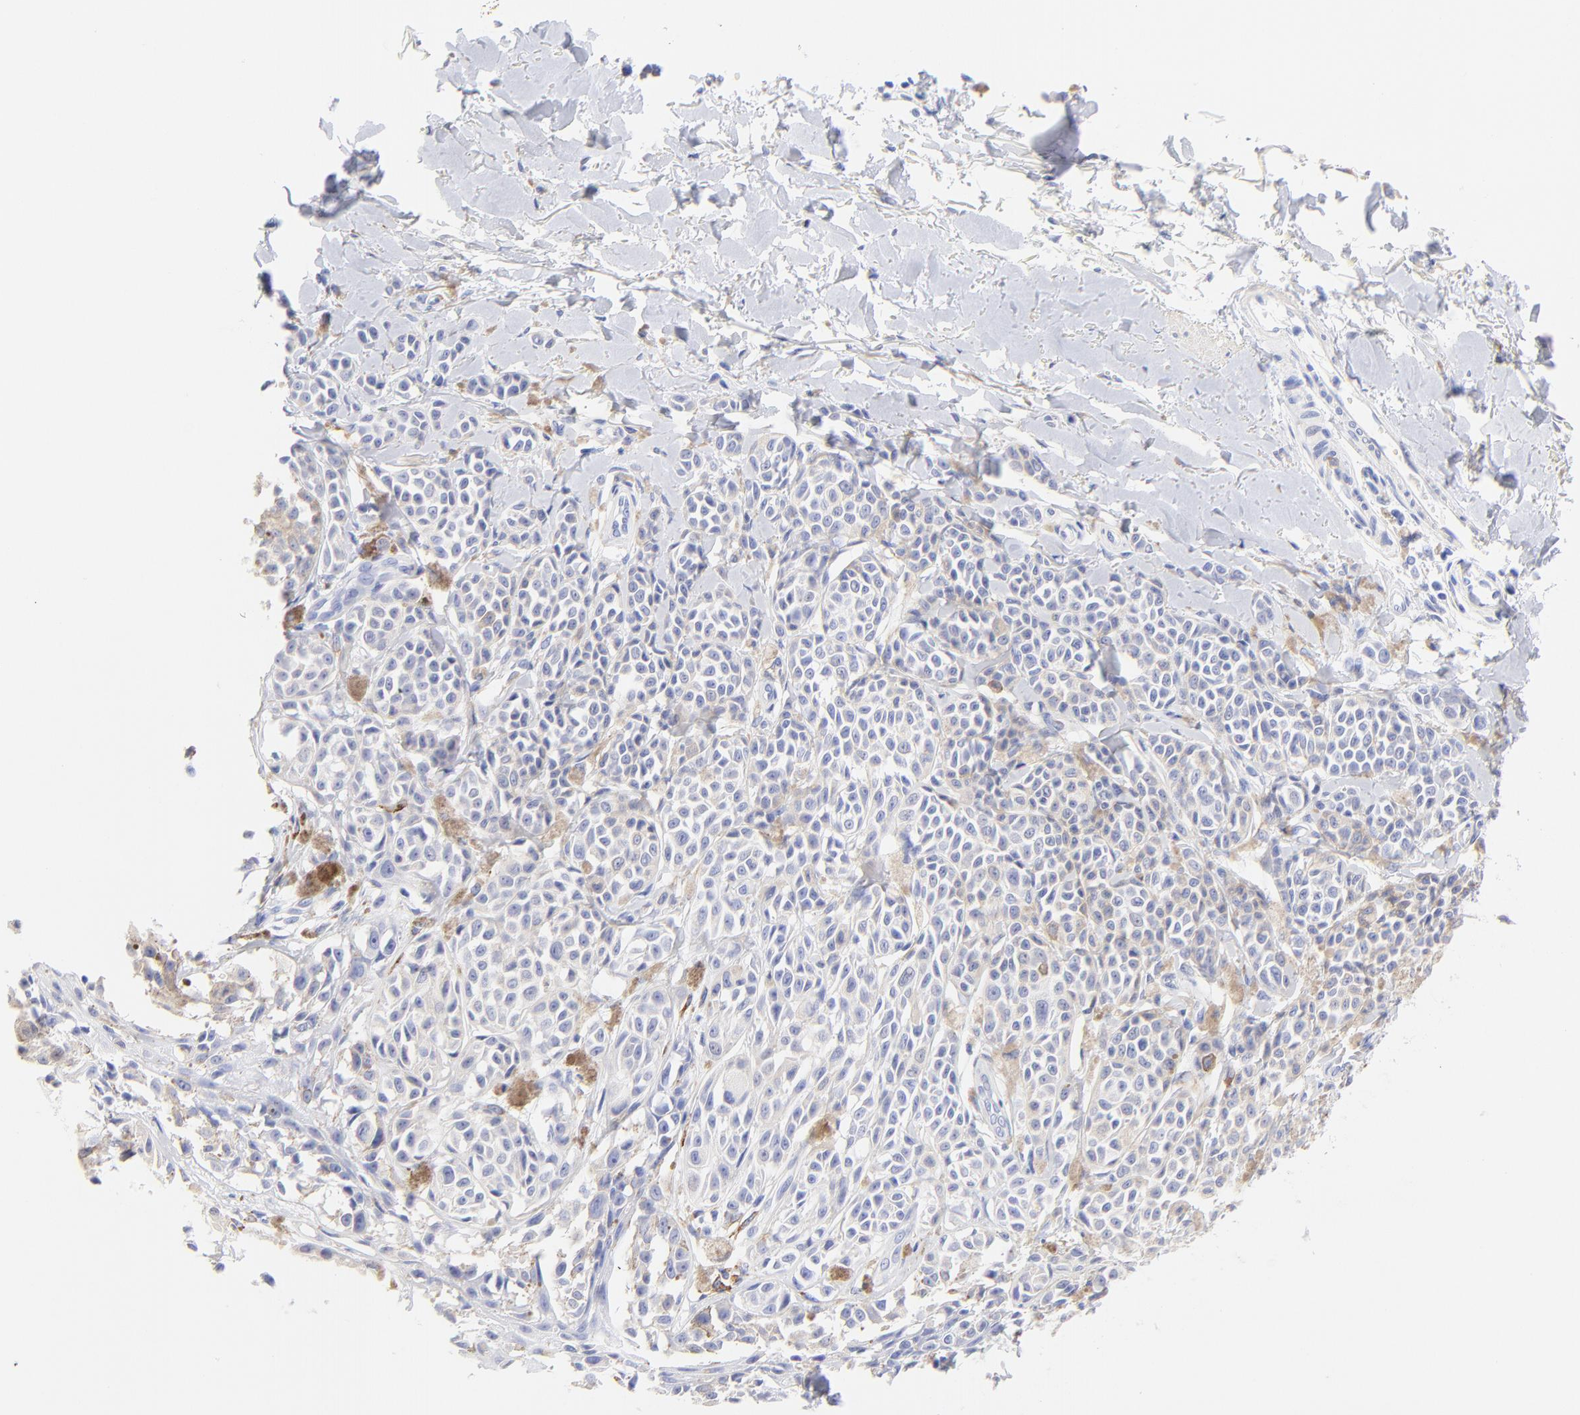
{"staining": {"intensity": "weak", "quantity": ">75%", "location": "cytoplasmic/membranous"}, "tissue": "melanoma", "cell_type": "Tumor cells", "image_type": "cancer", "snomed": [{"axis": "morphology", "description": "Malignant melanoma, NOS"}, {"axis": "topography", "description": "Skin"}], "caption": "IHC micrograph of neoplastic tissue: human melanoma stained using IHC shows low levels of weak protein expression localized specifically in the cytoplasmic/membranous of tumor cells, appearing as a cytoplasmic/membranous brown color.", "gene": "C1QTNF6", "patient": {"sex": "female", "age": 38}}